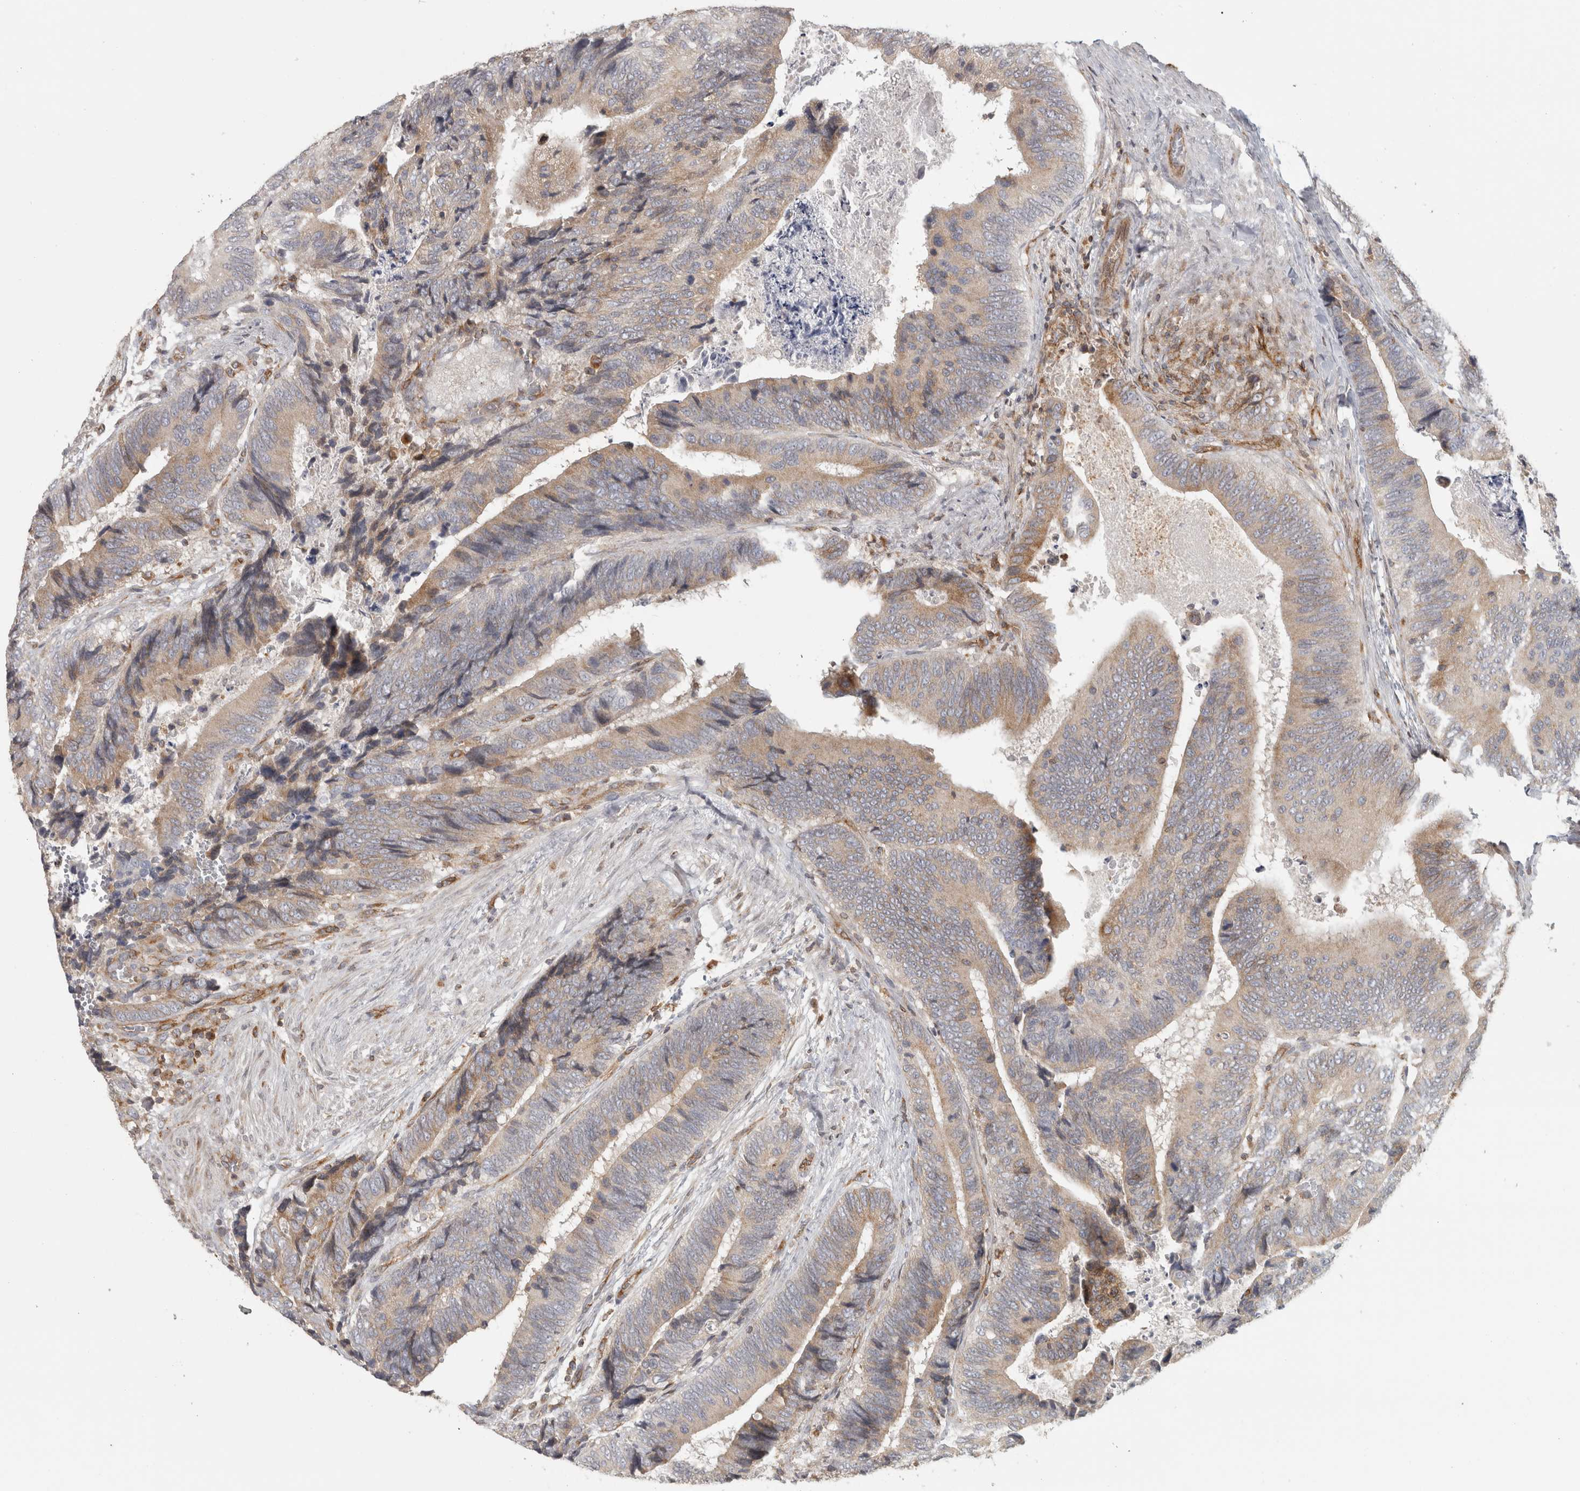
{"staining": {"intensity": "weak", "quantity": "25%-75%", "location": "cytoplasmic/membranous"}, "tissue": "colorectal cancer", "cell_type": "Tumor cells", "image_type": "cancer", "snomed": [{"axis": "morphology", "description": "Inflammation, NOS"}, {"axis": "morphology", "description": "Adenocarcinoma, NOS"}, {"axis": "topography", "description": "Colon"}], "caption": "IHC (DAB (3,3'-diaminobenzidine)) staining of human colorectal cancer displays weak cytoplasmic/membranous protein expression in approximately 25%-75% of tumor cells.", "gene": "HLA-E", "patient": {"sex": "male", "age": 72}}